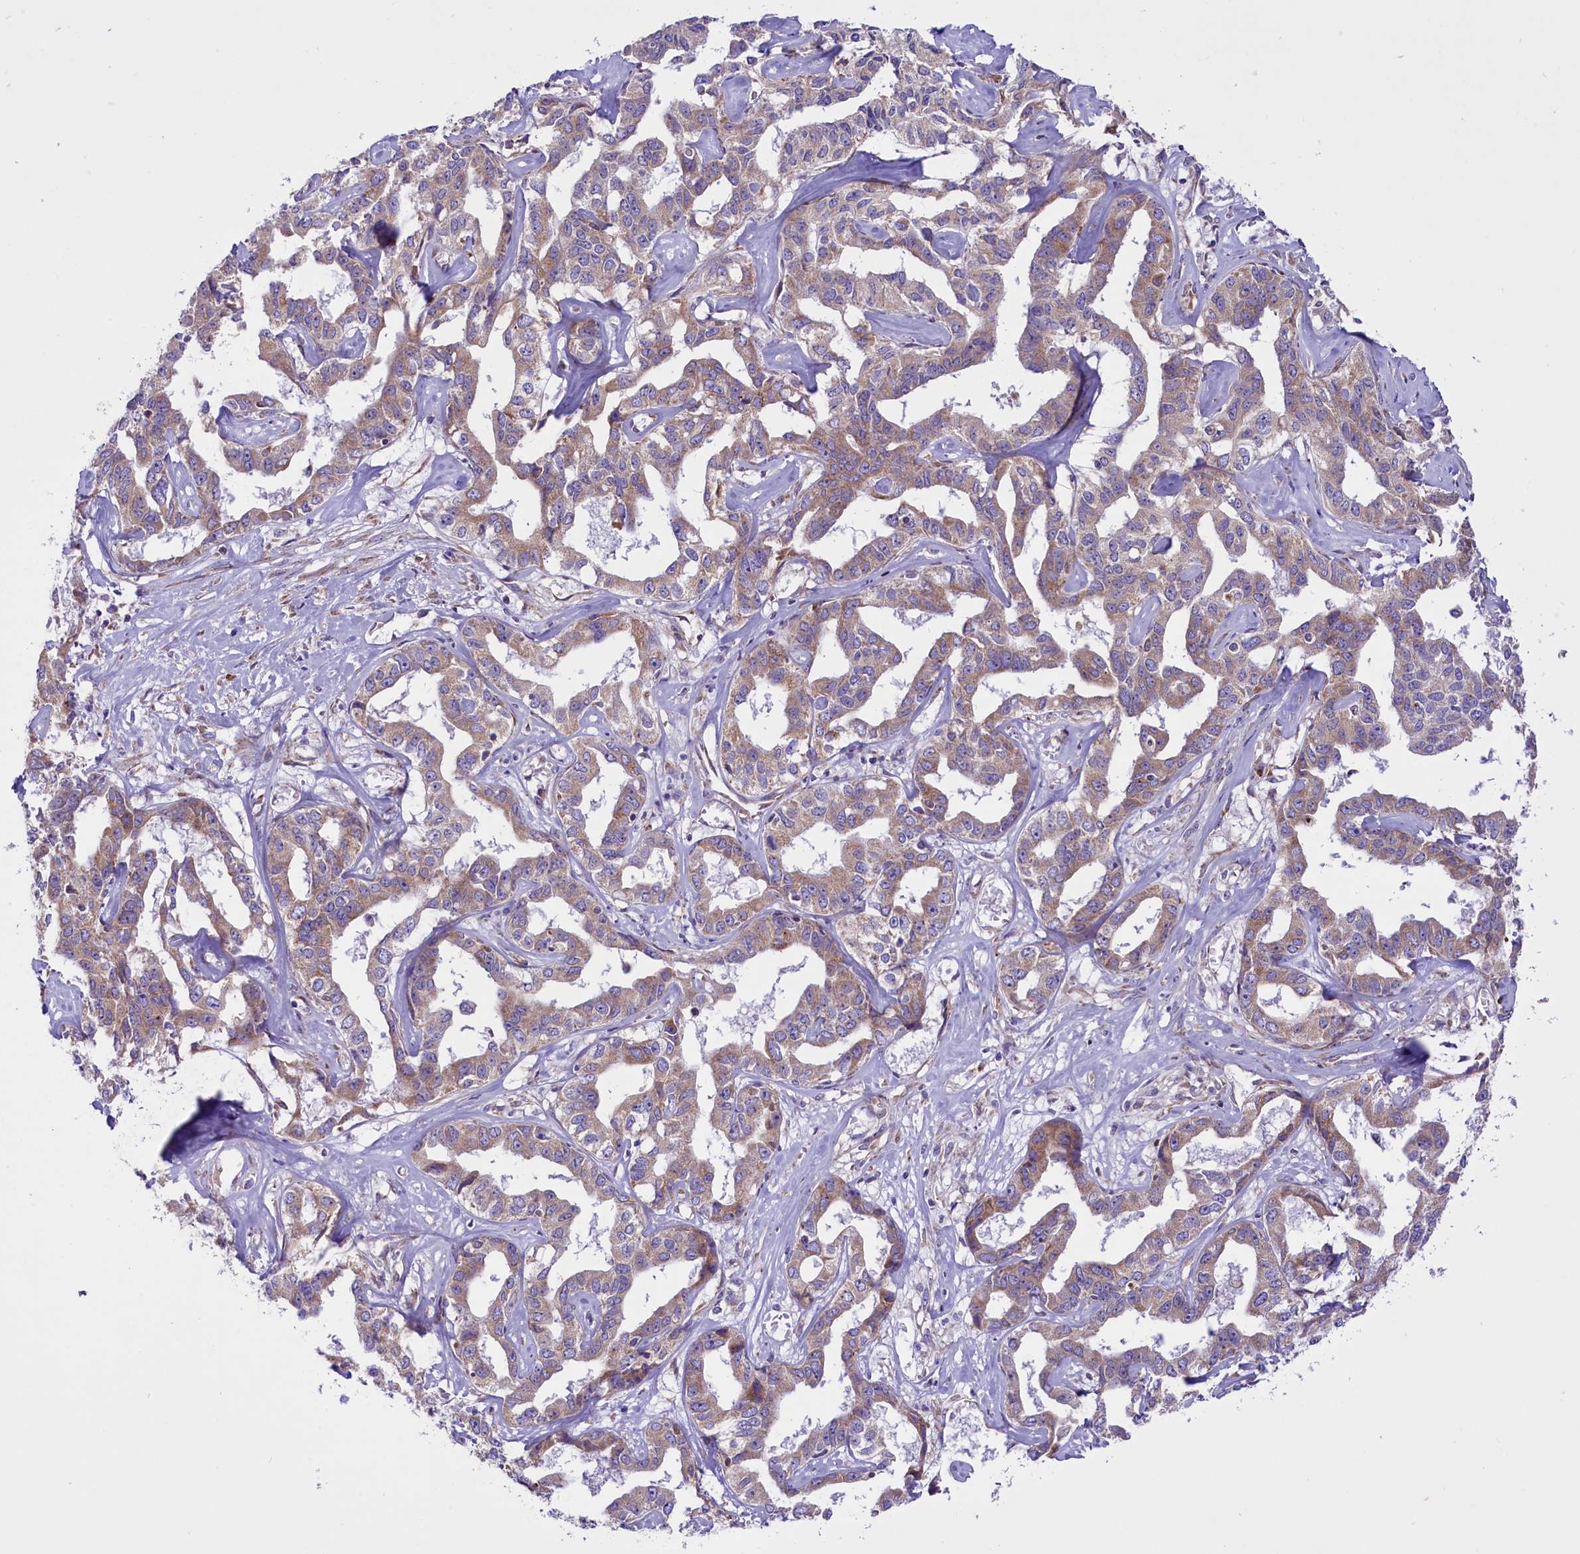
{"staining": {"intensity": "weak", "quantity": ">75%", "location": "cytoplasmic/membranous"}, "tissue": "liver cancer", "cell_type": "Tumor cells", "image_type": "cancer", "snomed": [{"axis": "morphology", "description": "Cholangiocarcinoma"}, {"axis": "topography", "description": "Liver"}], "caption": "Liver cancer (cholangiocarcinoma) stained for a protein (brown) shows weak cytoplasmic/membranous positive staining in approximately >75% of tumor cells.", "gene": "PTPRU", "patient": {"sex": "male", "age": 59}}